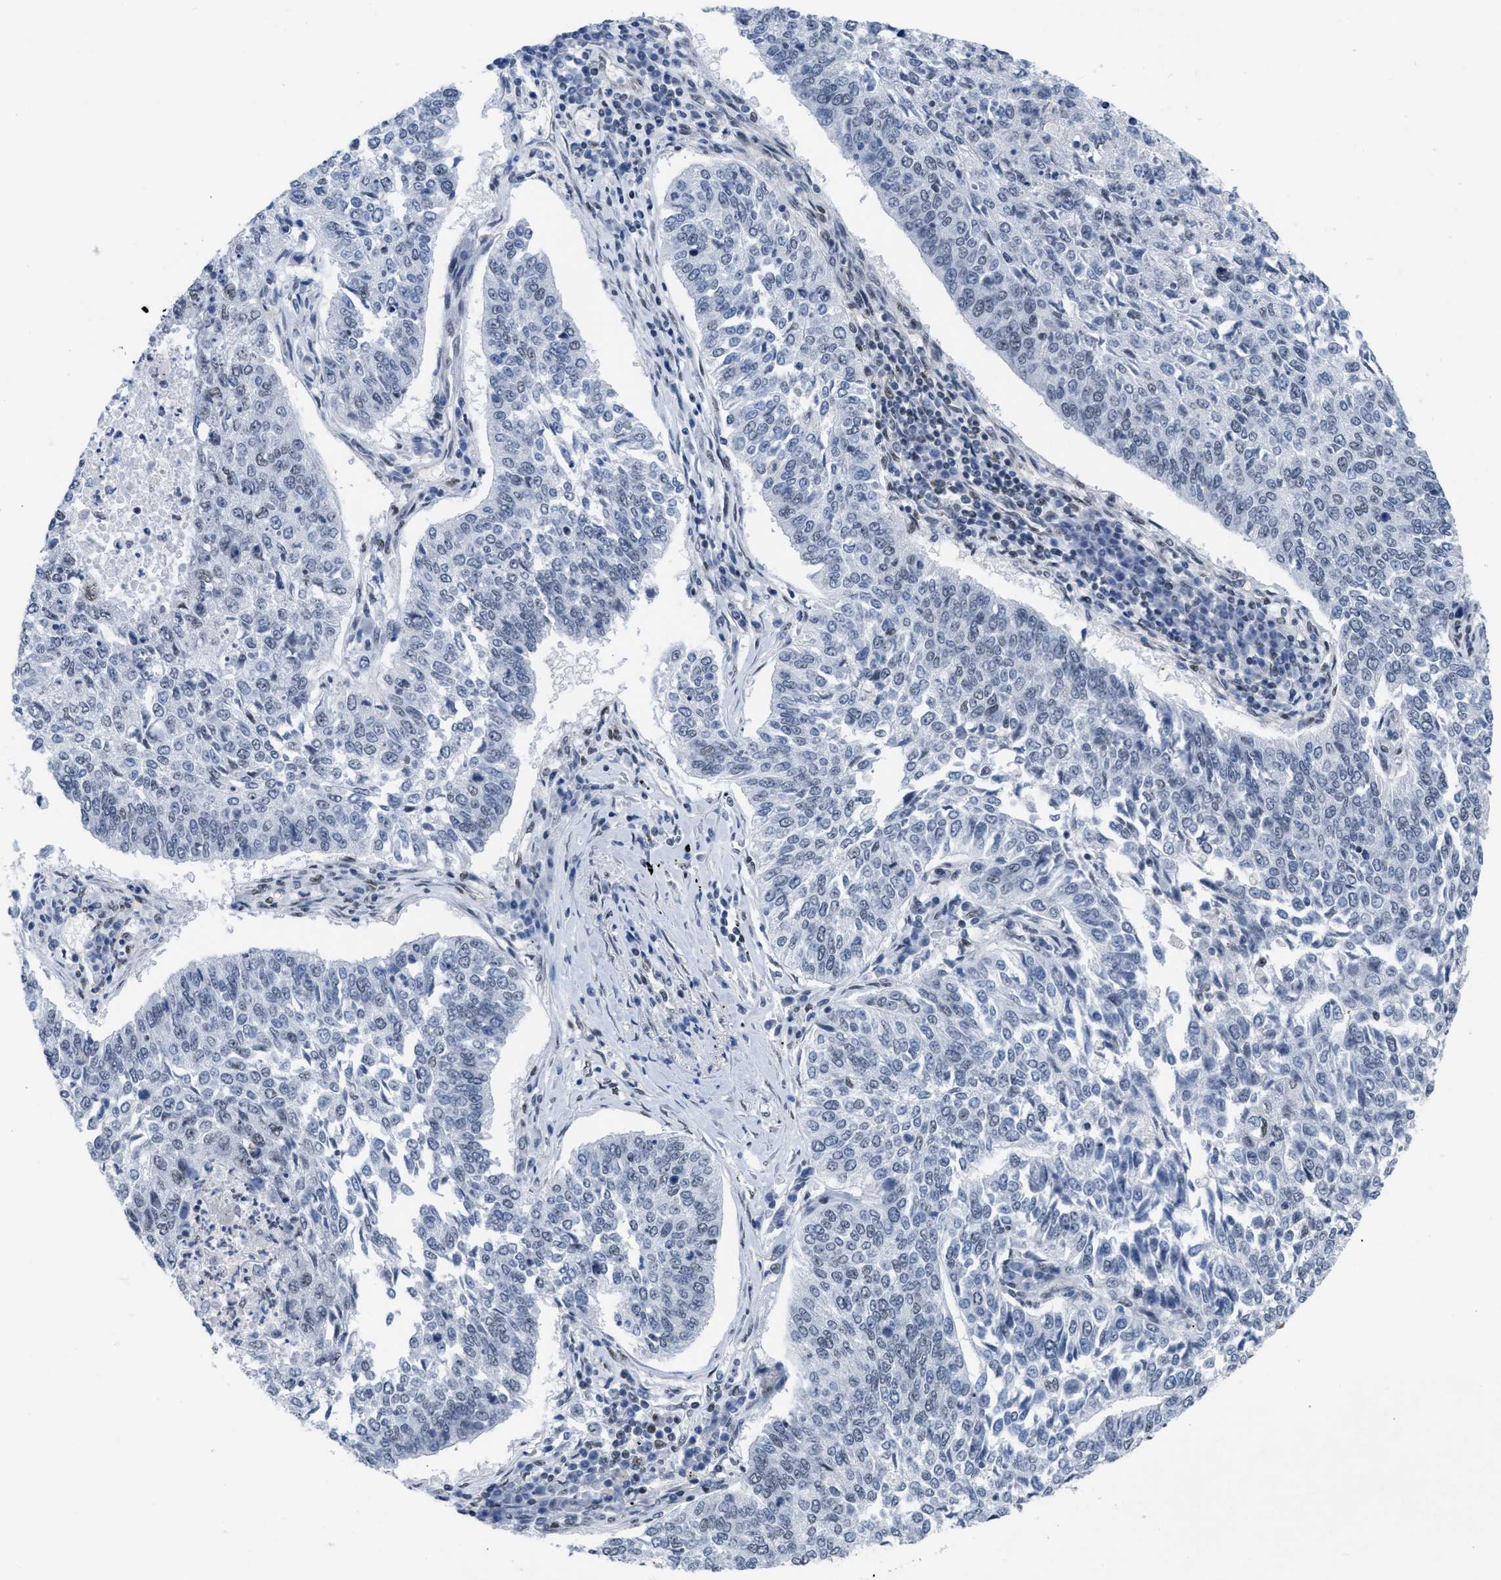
{"staining": {"intensity": "negative", "quantity": "none", "location": "none"}, "tissue": "lung cancer", "cell_type": "Tumor cells", "image_type": "cancer", "snomed": [{"axis": "morphology", "description": "Normal tissue, NOS"}, {"axis": "morphology", "description": "Squamous cell carcinoma, NOS"}, {"axis": "topography", "description": "Cartilage tissue"}, {"axis": "topography", "description": "Bronchus"}, {"axis": "topography", "description": "Lung"}], "caption": "This is an immunohistochemistry image of human lung cancer. There is no positivity in tumor cells.", "gene": "MIER1", "patient": {"sex": "female", "age": 49}}